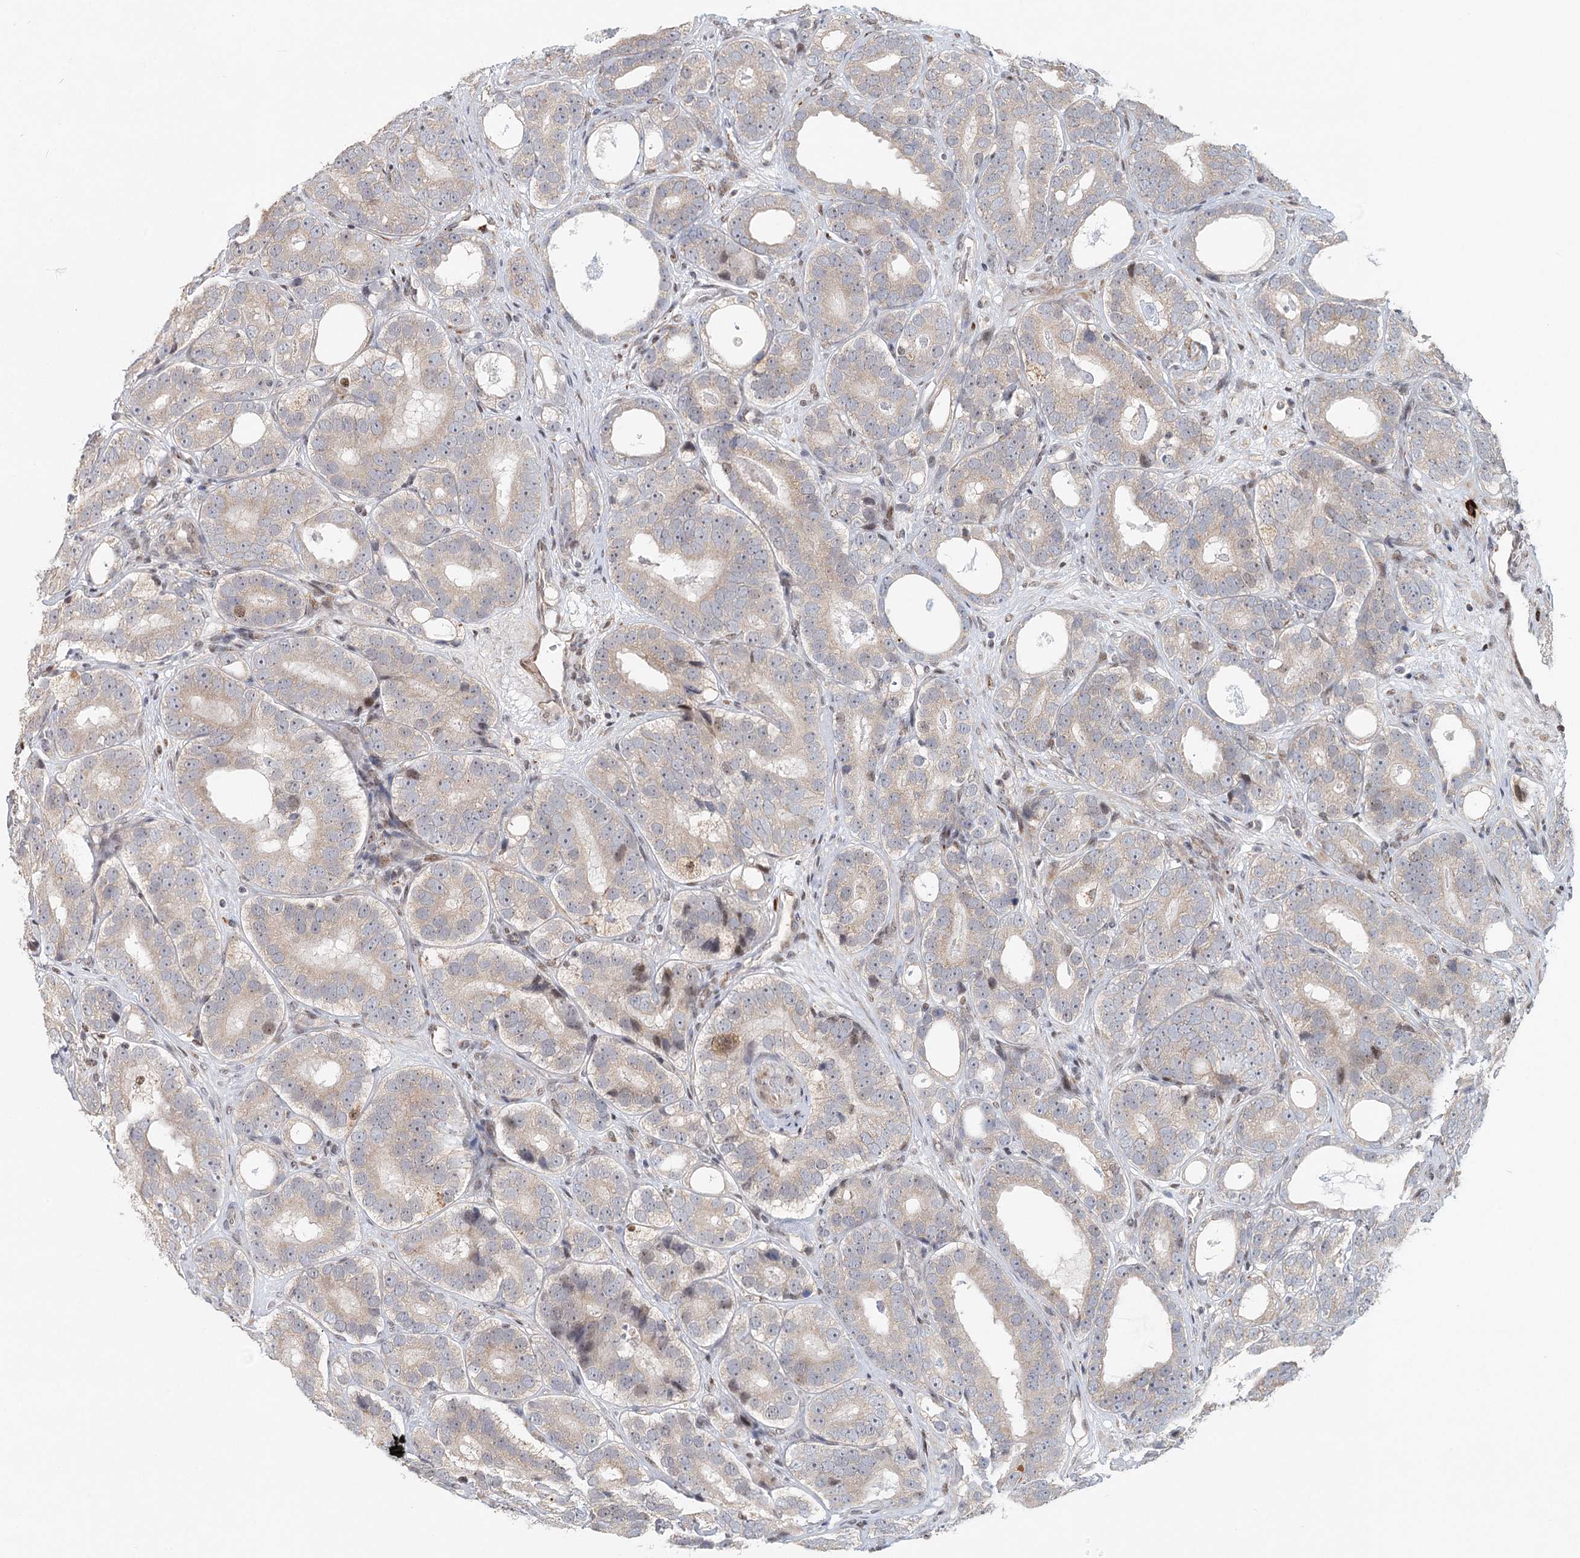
{"staining": {"intensity": "negative", "quantity": "none", "location": "none"}, "tissue": "prostate cancer", "cell_type": "Tumor cells", "image_type": "cancer", "snomed": [{"axis": "morphology", "description": "Adenocarcinoma, High grade"}, {"axis": "topography", "description": "Prostate"}], "caption": "An IHC image of prostate adenocarcinoma (high-grade) is shown. There is no staining in tumor cells of prostate adenocarcinoma (high-grade).", "gene": "BNIP5", "patient": {"sex": "male", "age": 56}}